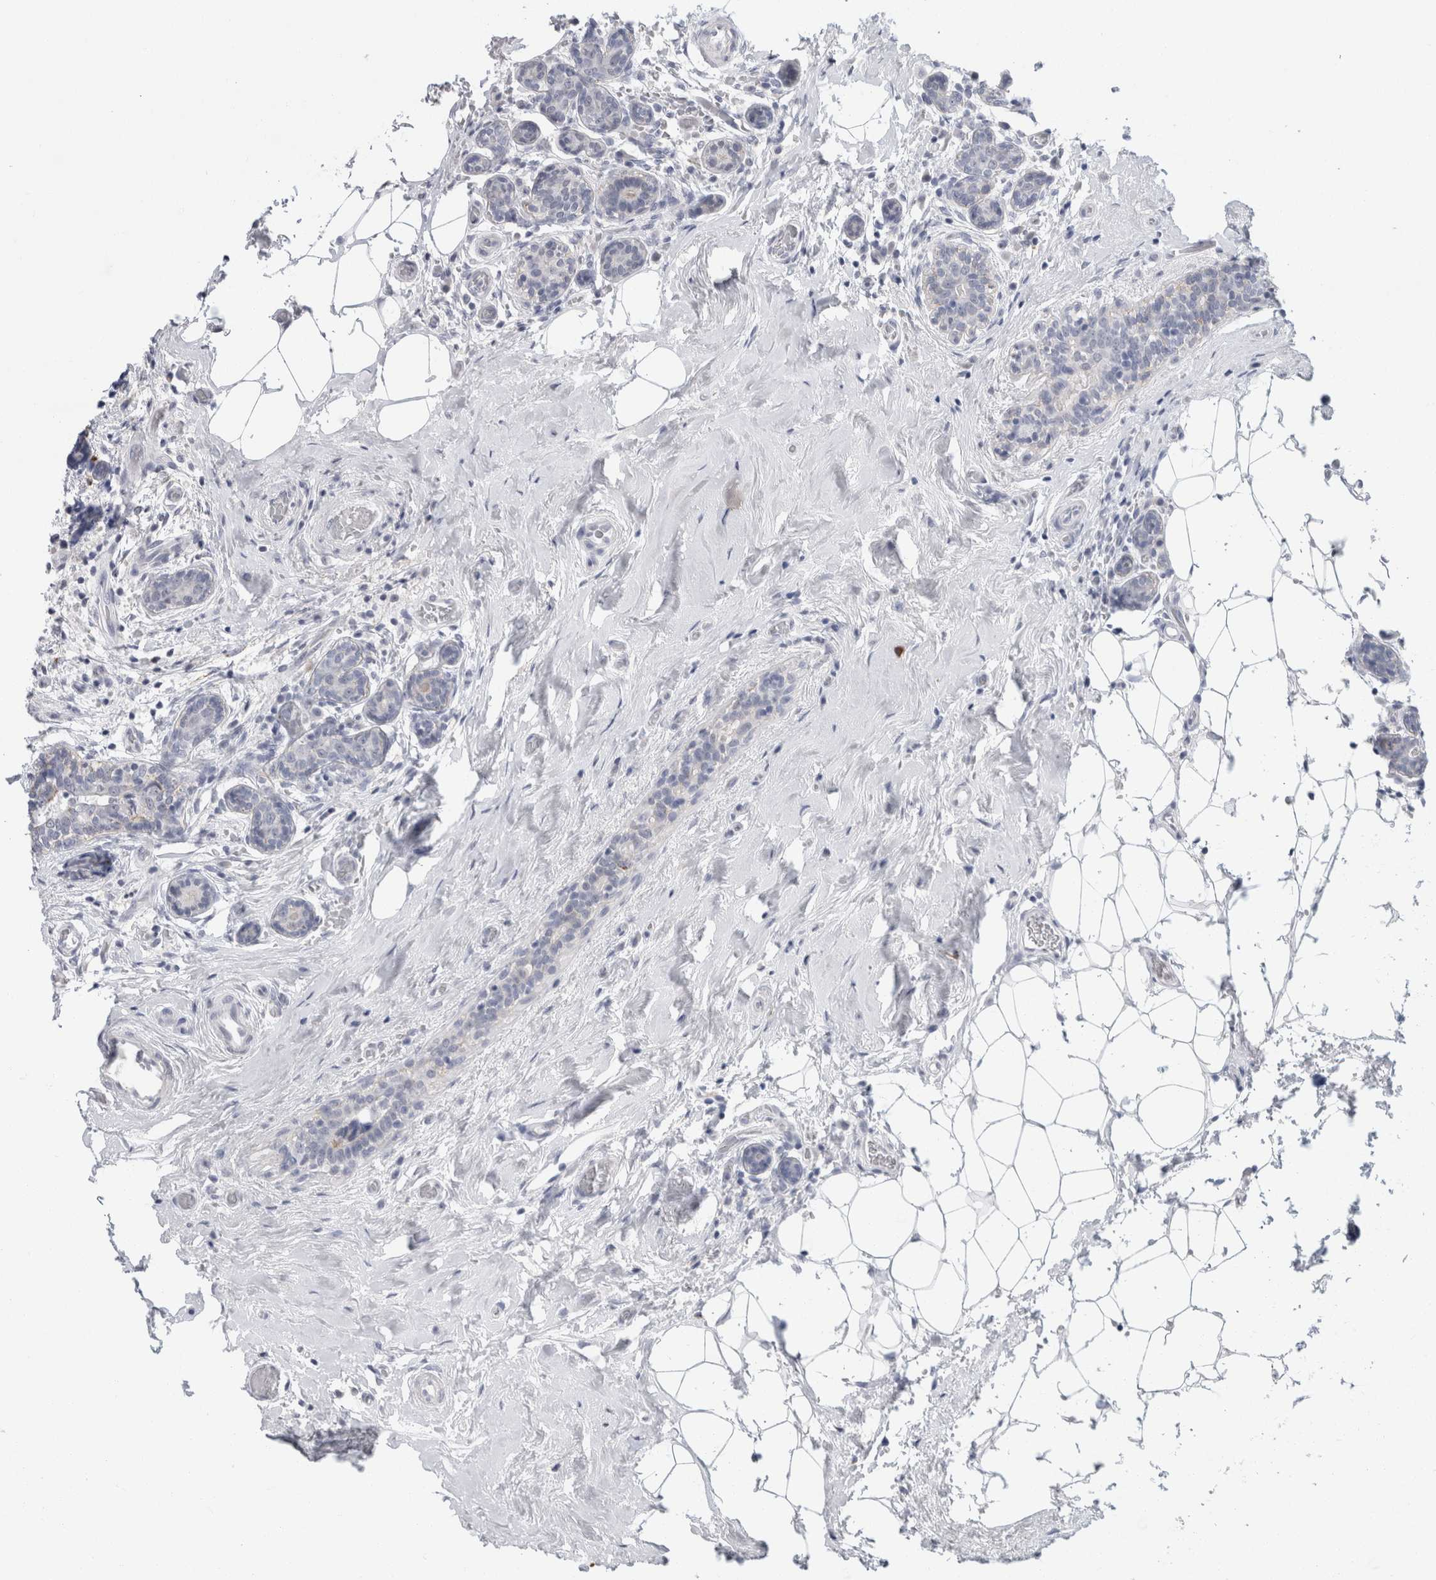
{"staining": {"intensity": "negative", "quantity": "none", "location": "none"}, "tissue": "breast cancer", "cell_type": "Tumor cells", "image_type": "cancer", "snomed": [{"axis": "morphology", "description": "Normal tissue, NOS"}, {"axis": "morphology", "description": "Duct carcinoma"}, {"axis": "topography", "description": "Breast"}], "caption": "Immunohistochemistry (IHC) image of neoplastic tissue: human breast intraductal carcinoma stained with DAB demonstrates no significant protein staining in tumor cells.", "gene": "NIPA1", "patient": {"sex": "female", "age": 43}}